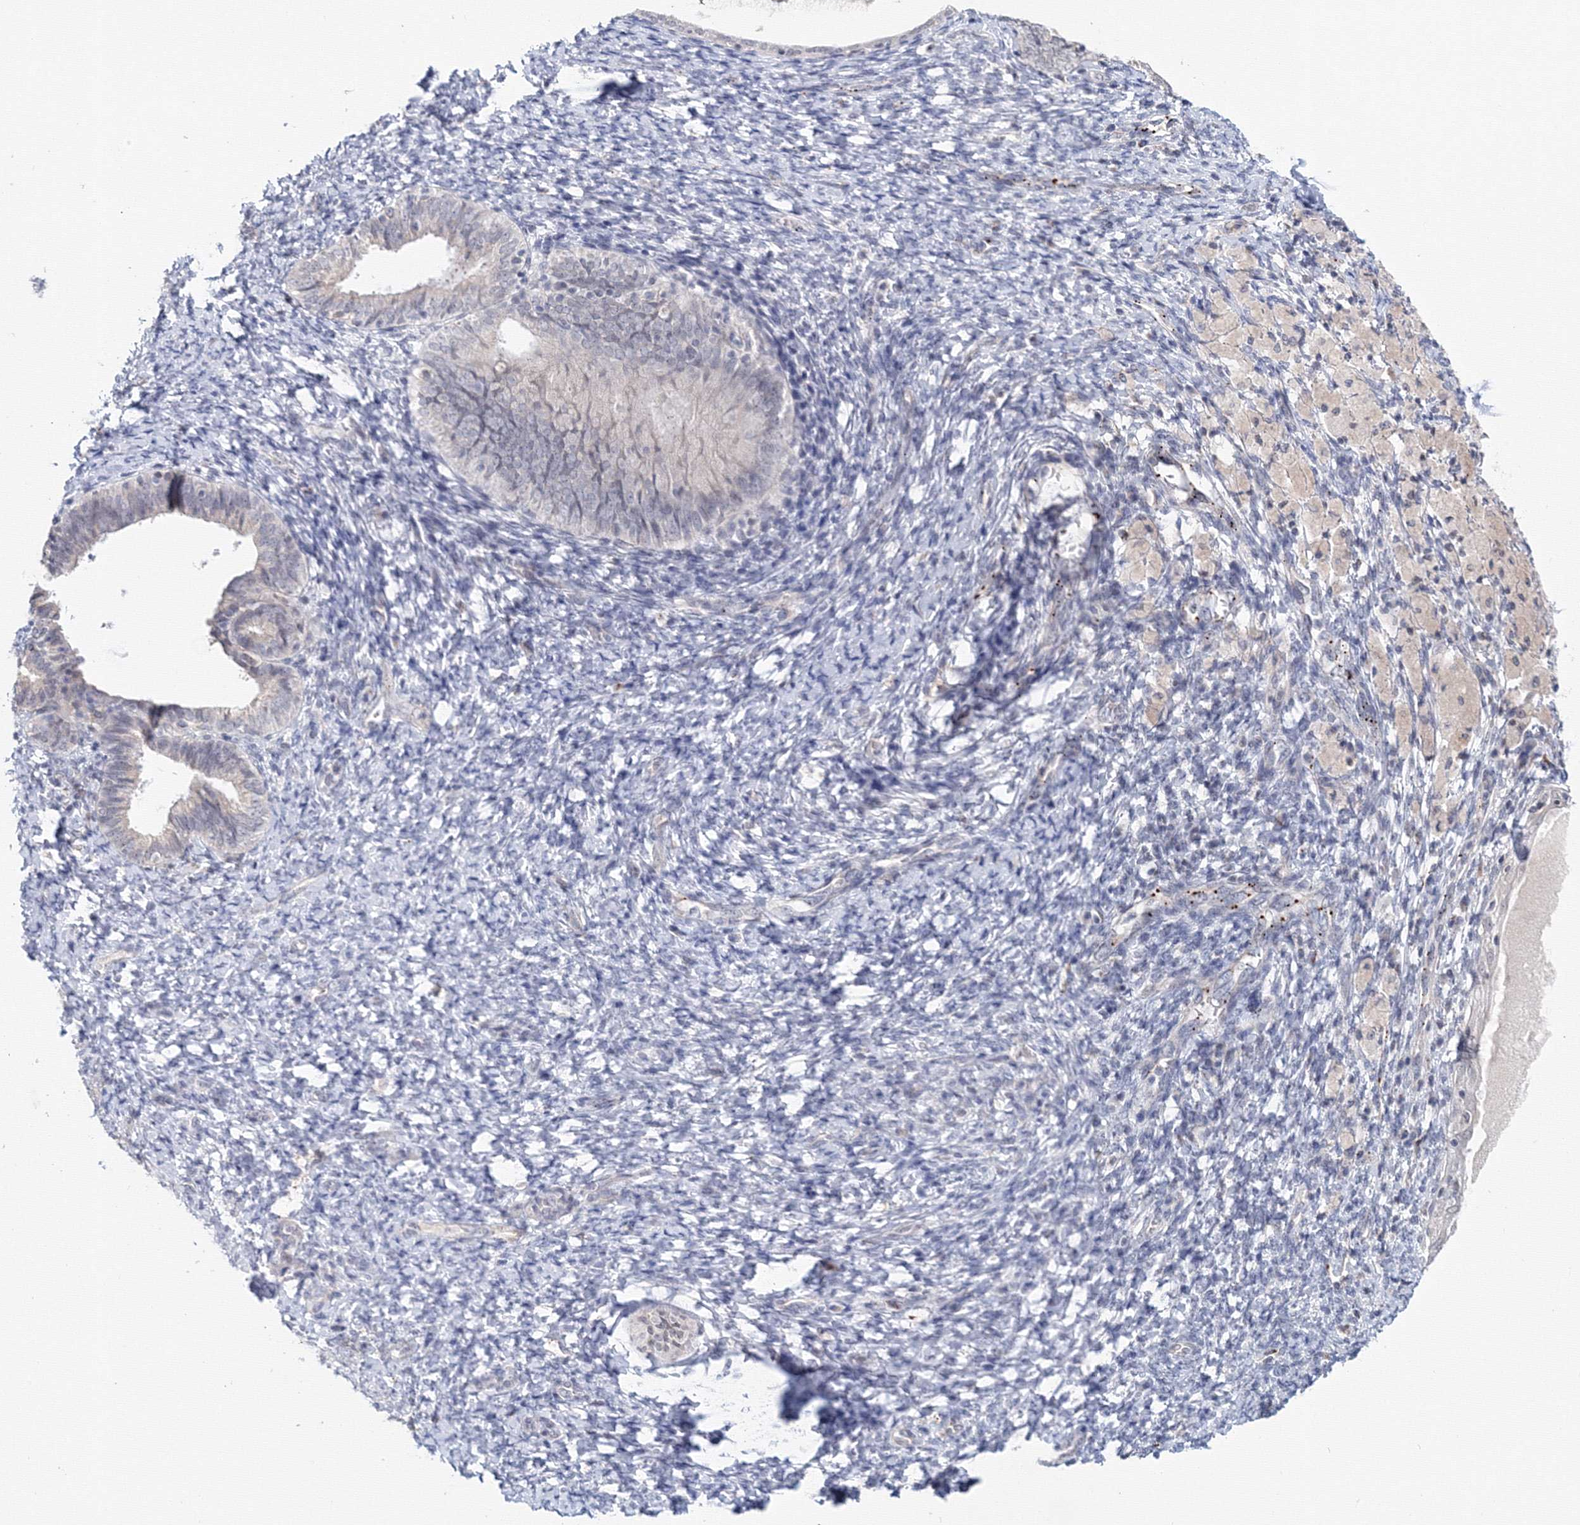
{"staining": {"intensity": "negative", "quantity": "none", "location": "none"}, "tissue": "endometrium", "cell_type": "Cells in endometrial stroma", "image_type": "normal", "snomed": [{"axis": "morphology", "description": "Normal tissue, NOS"}, {"axis": "topography", "description": "Endometrium"}], "caption": "This is an IHC photomicrograph of normal endometrium. There is no expression in cells in endometrial stroma.", "gene": "SLC7A7", "patient": {"sex": "female", "age": 72}}